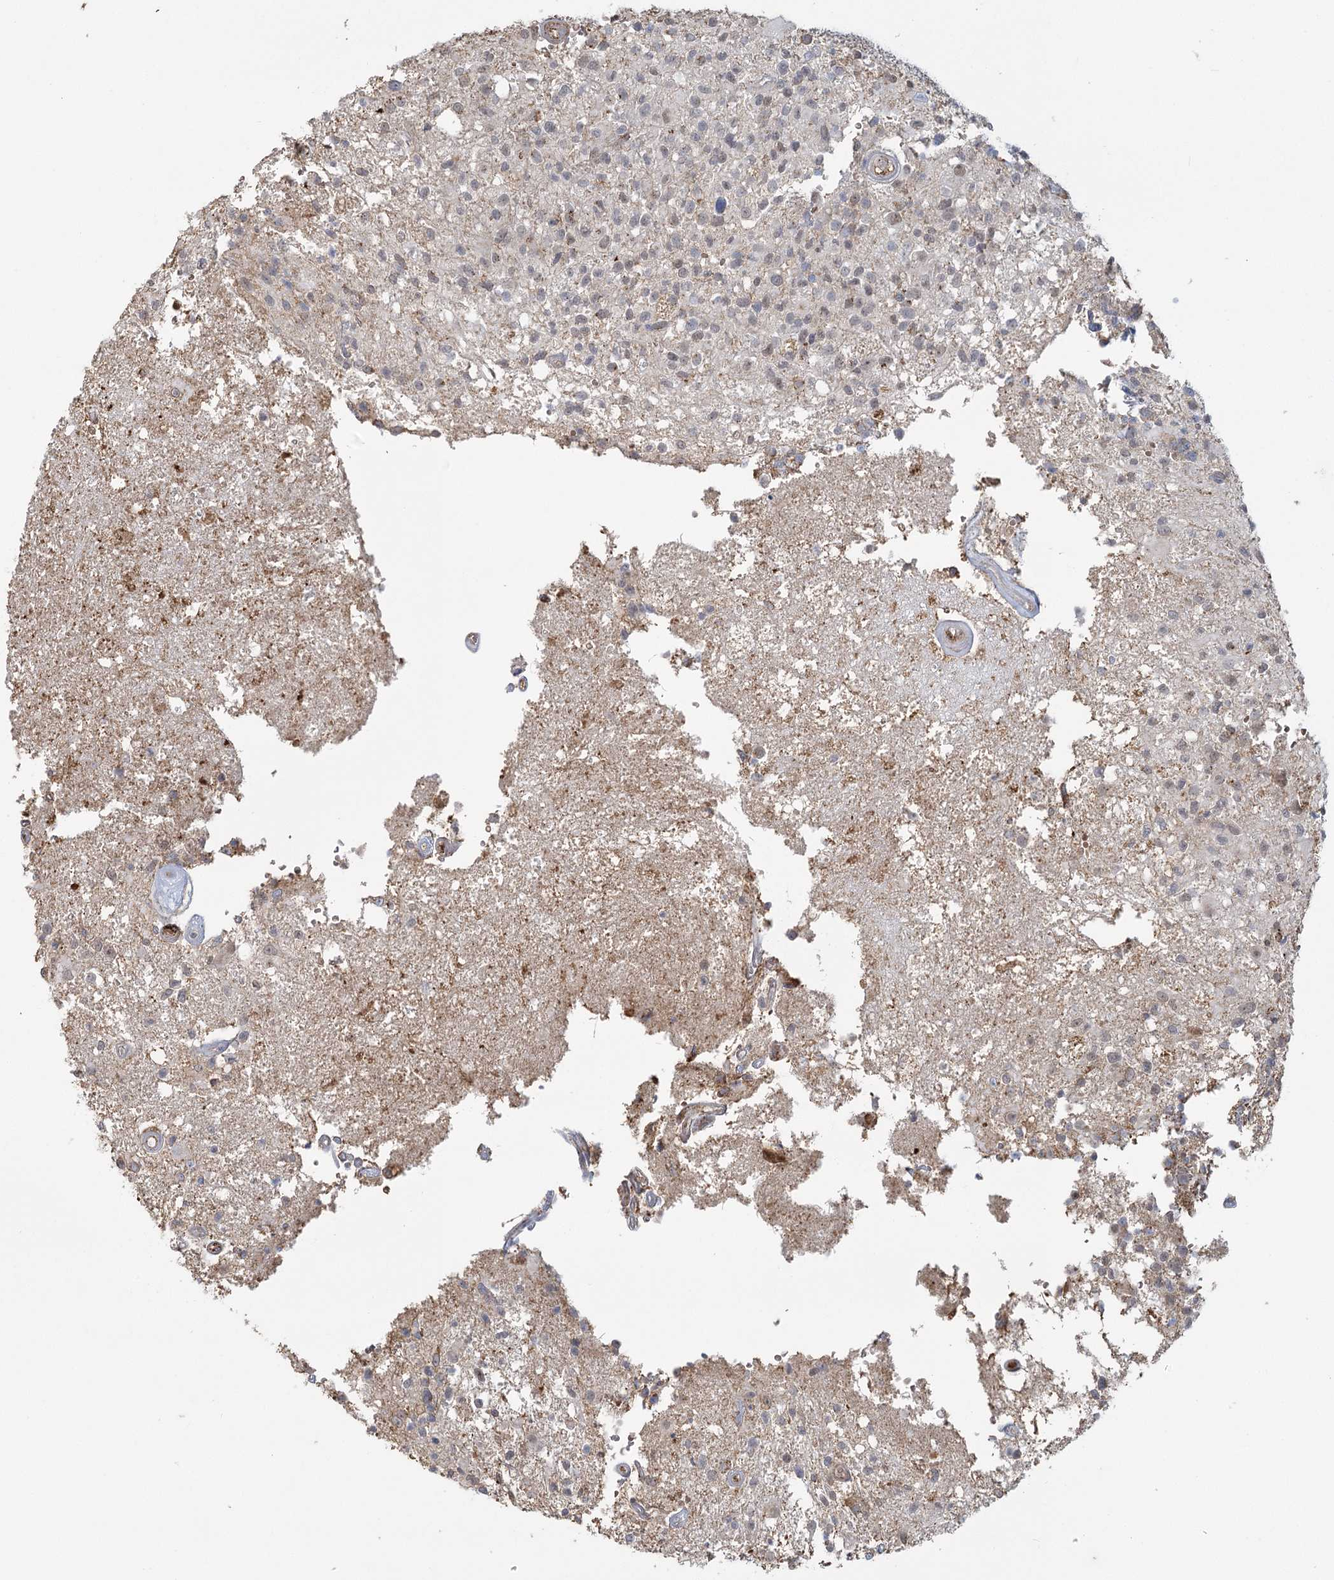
{"staining": {"intensity": "negative", "quantity": "none", "location": "none"}, "tissue": "glioma", "cell_type": "Tumor cells", "image_type": "cancer", "snomed": [{"axis": "morphology", "description": "Glioma, malignant, High grade"}, {"axis": "morphology", "description": "Glioblastoma, NOS"}, {"axis": "topography", "description": "Brain"}], "caption": "Tumor cells show no significant expression in glioma.", "gene": "KBTBD4", "patient": {"sex": "male", "age": 60}}